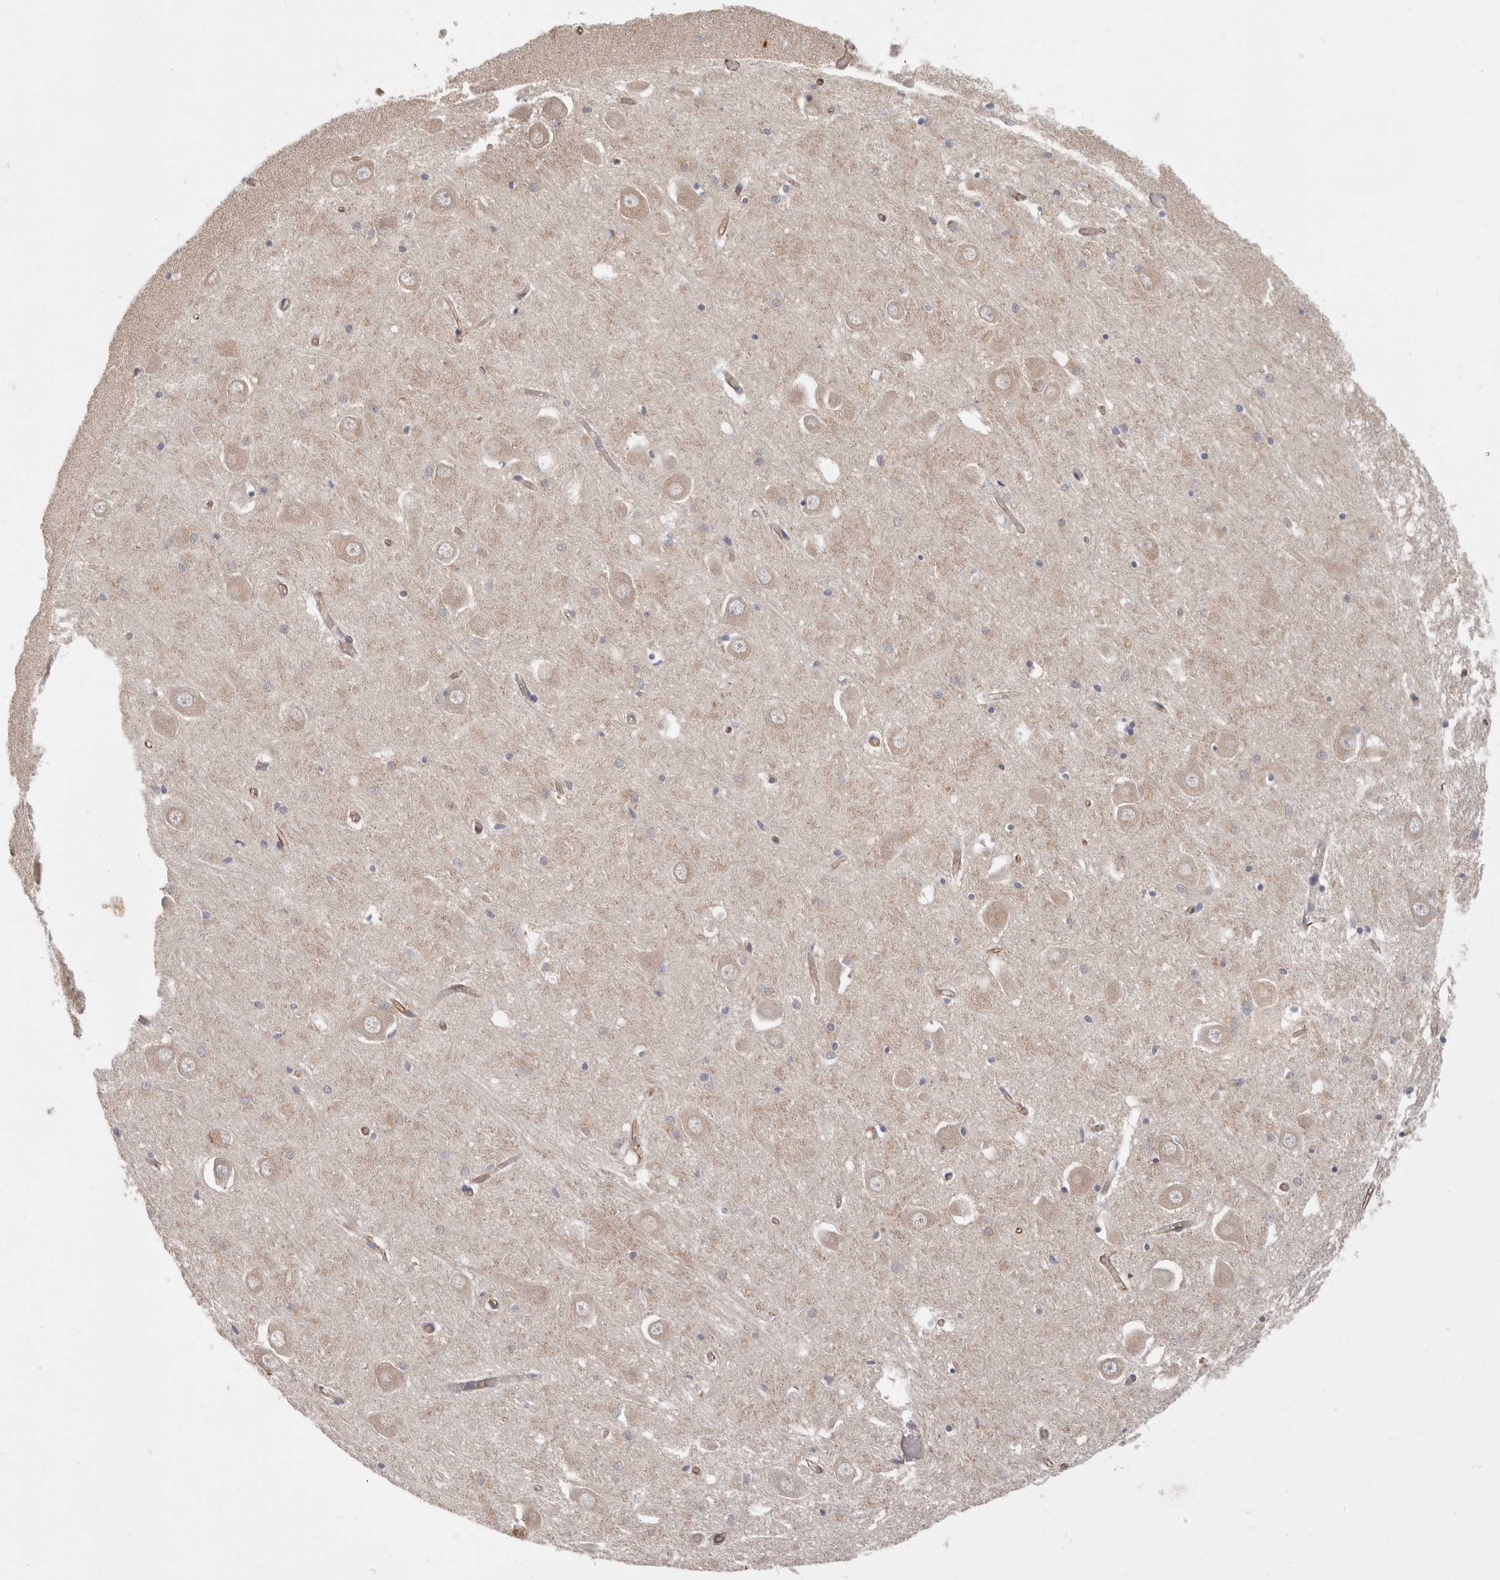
{"staining": {"intensity": "negative", "quantity": "none", "location": "none"}, "tissue": "hippocampus", "cell_type": "Glial cells", "image_type": "normal", "snomed": [{"axis": "morphology", "description": "Normal tissue, NOS"}, {"axis": "topography", "description": "Hippocampus"}], "caption": "The photomicrograph exhibits no significant expression in glial cells of hippocampus. (DAB (3,3'-diaminobenzidine) immunohistochemistry with hematoxylin counter stain).", "gene": "SPRING1", "patient": {"sex": "male", "age": 70}}